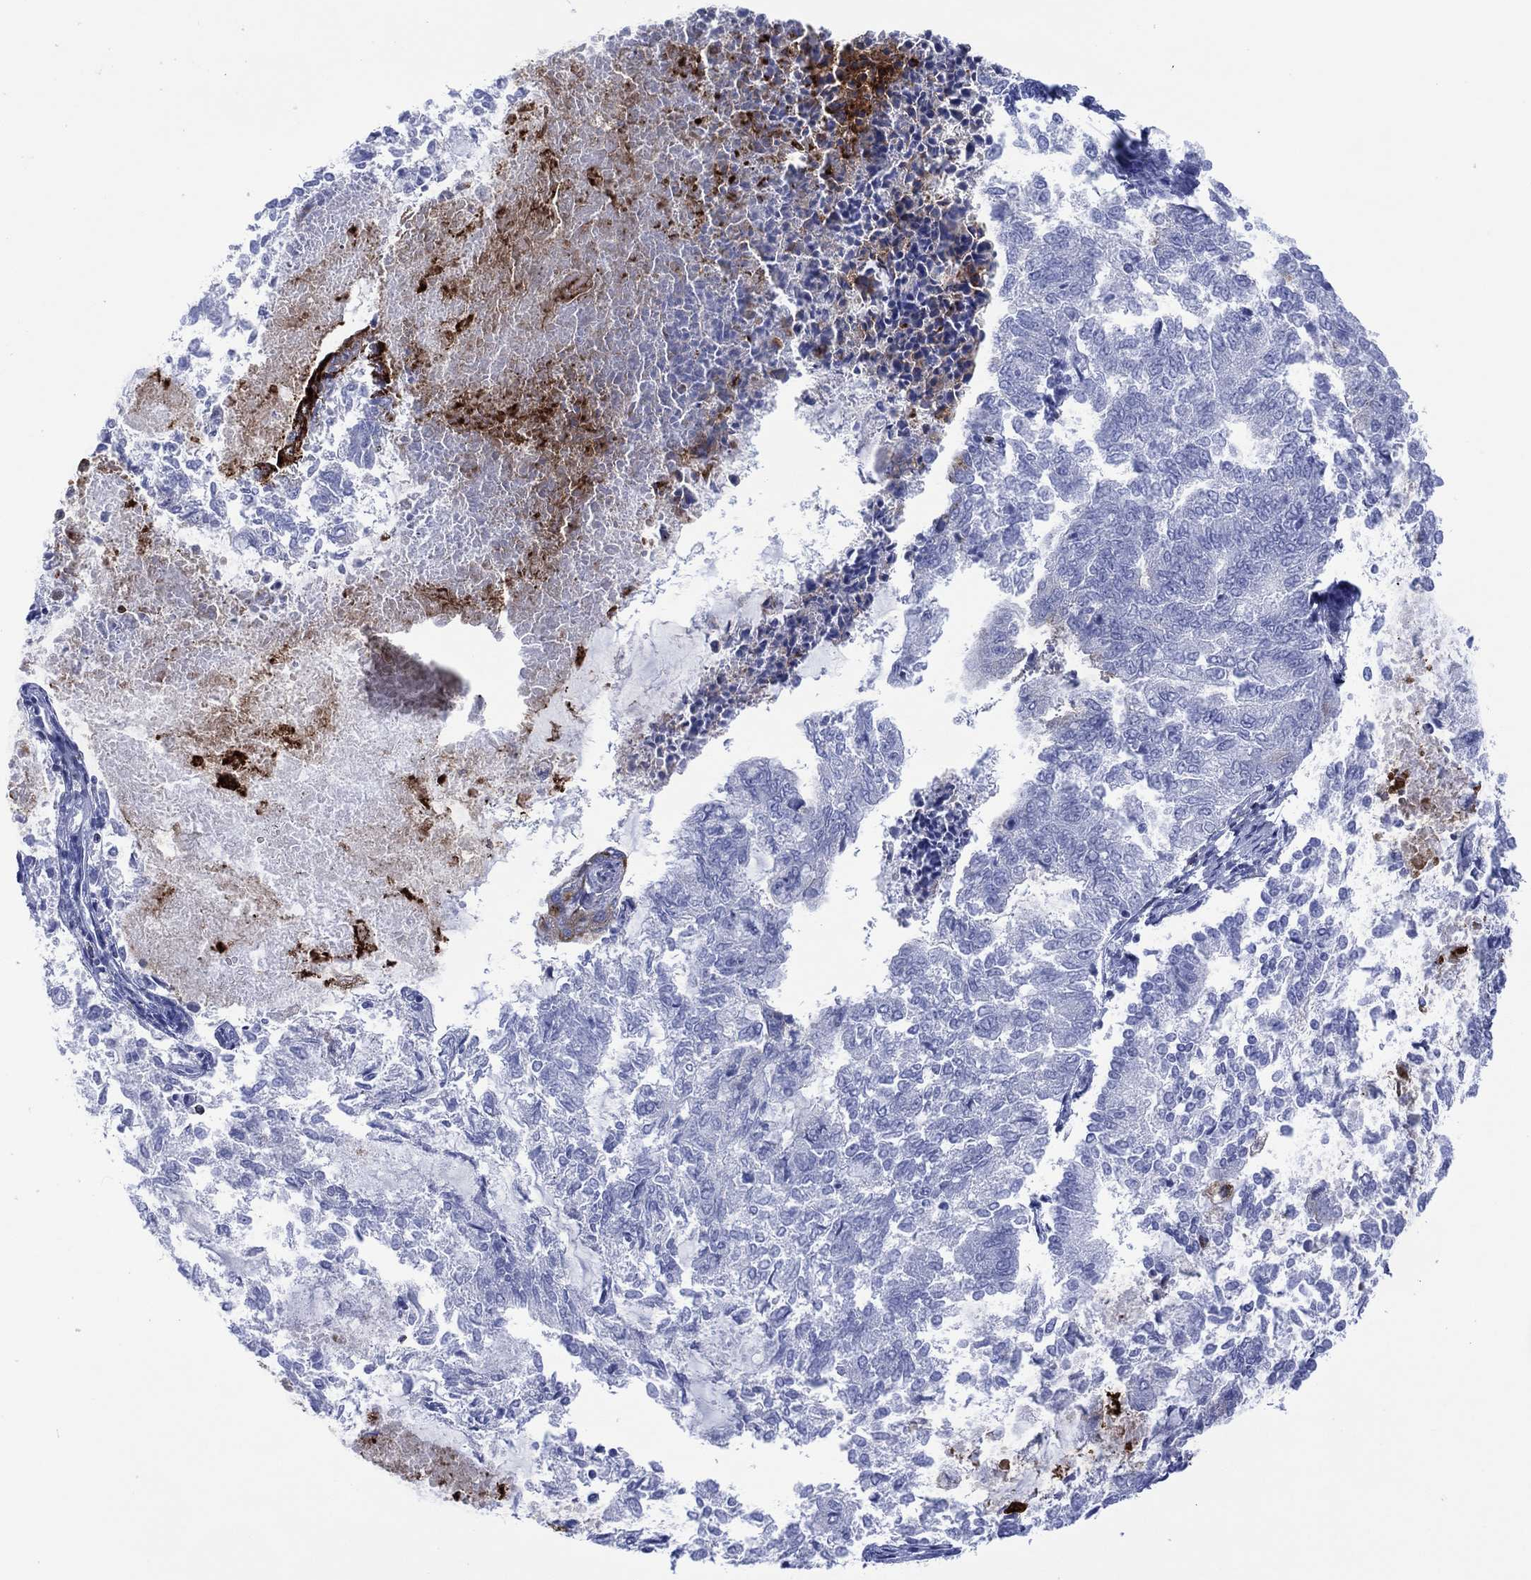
{"staining": {"intensity": "negative", "quantity": "none", "location": "none"}, "tissue": "endometrial cancer", "cell_type": "Tumor cells", "image_type": "cancer", "snomed": [{"axis": "morphology", "description": "Adenocarcinoma, NOS"}, {"axis": "topography", "description": "Endometrium"}], "caption": "This is a histopathology image of immunohistochemistry (IHC) staining of endometrial cancer (adenocarcinoma), which shows no expression in tumor cells. Nuclei are stained in blue.", "gene": "DPP4", "patient": {"sex": "female", "age": 65}}